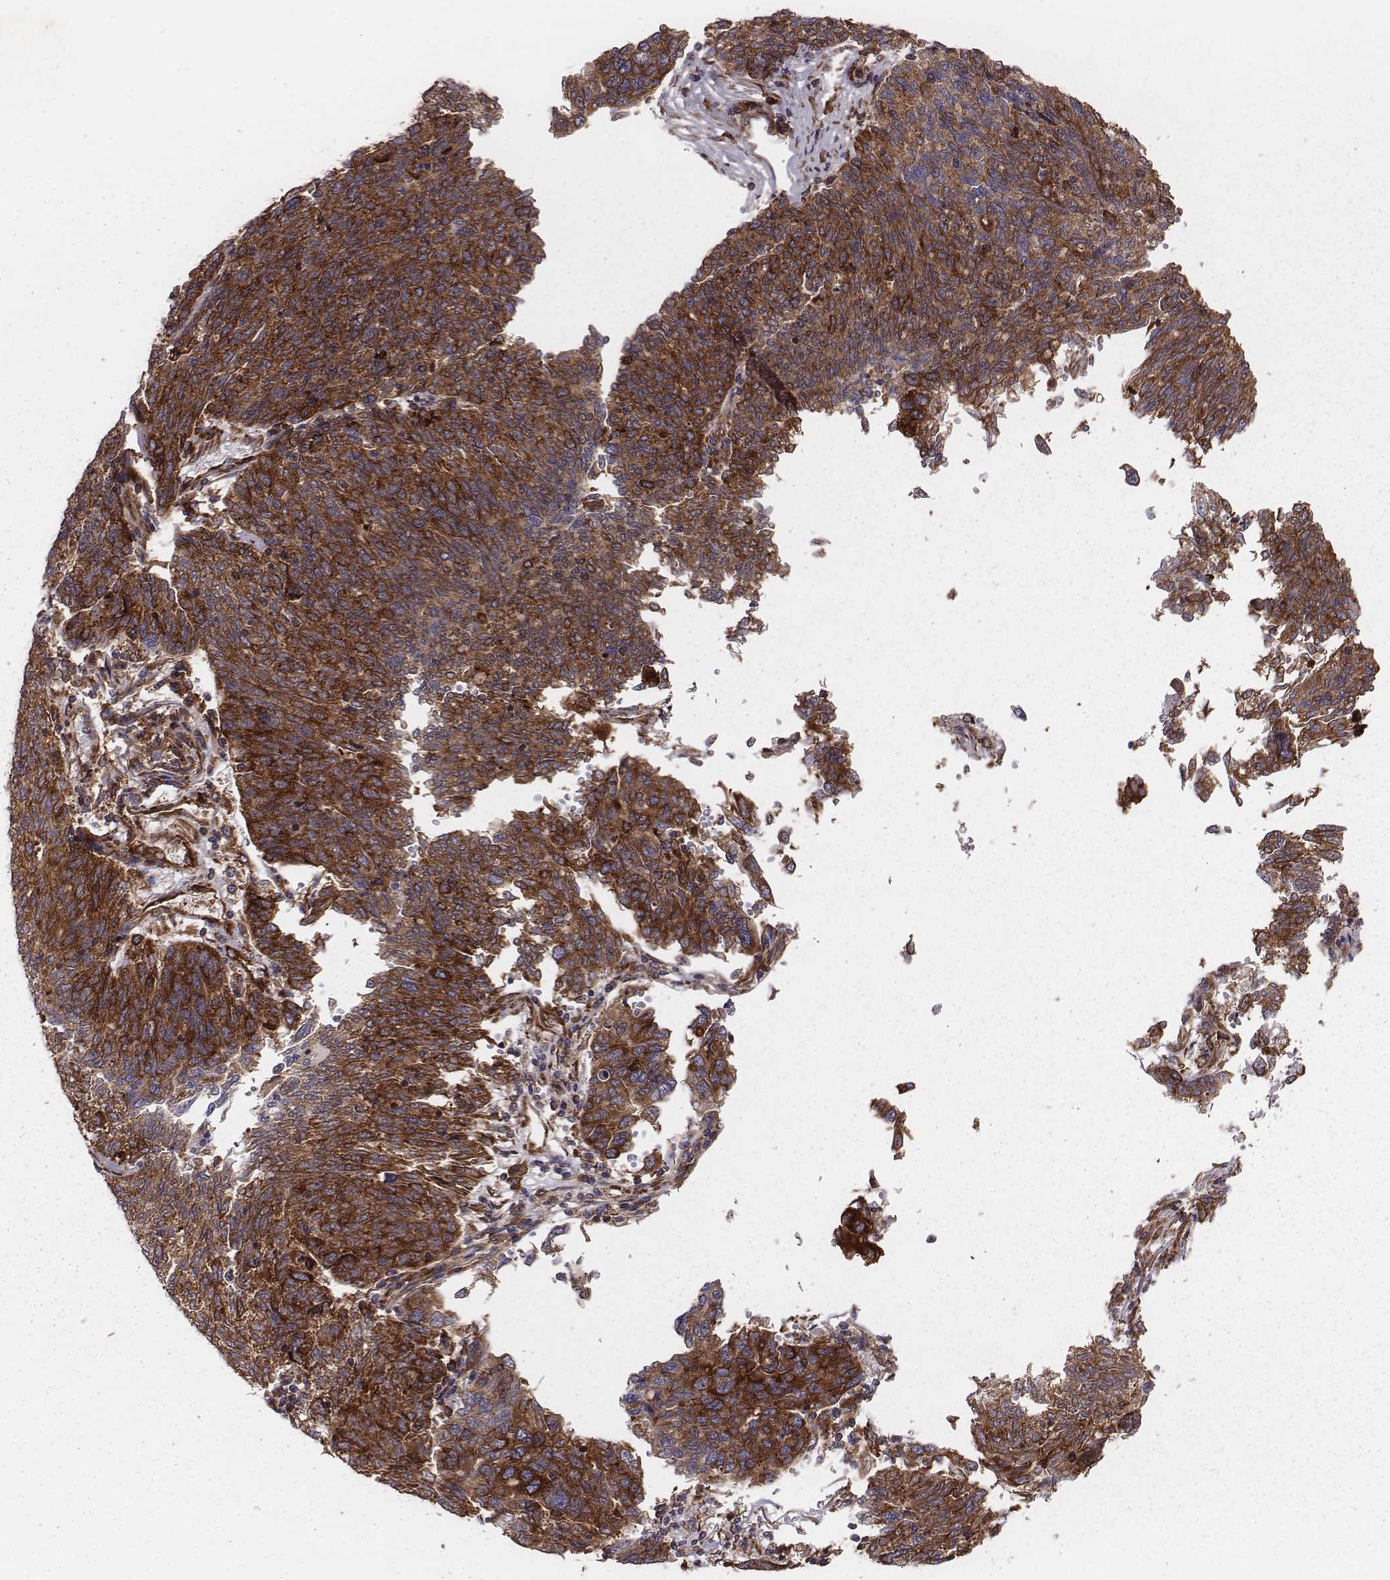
{"staining": {"intensity": "strong", "quantity": ">75%", "location": "cytoplasmic/membranous"}, "tissue": "ovarian cancer", "cell_type": "Tumor cells", "image_type": "cancer", "snomed": [{"axis": "morphology", "description": "Carcinoma, endometroid"}, {"axis": "topography", "description": "Ovary"}], "caption": "Tumor cells reveal strong cytoplasmic/membranous staining in about >75% of cells in ovarian cancer. (Brightfield microscopy of DAB IHC at high magnification).", "gene": "TXLNA", "patient": {"sex": "female", "age": 58}}